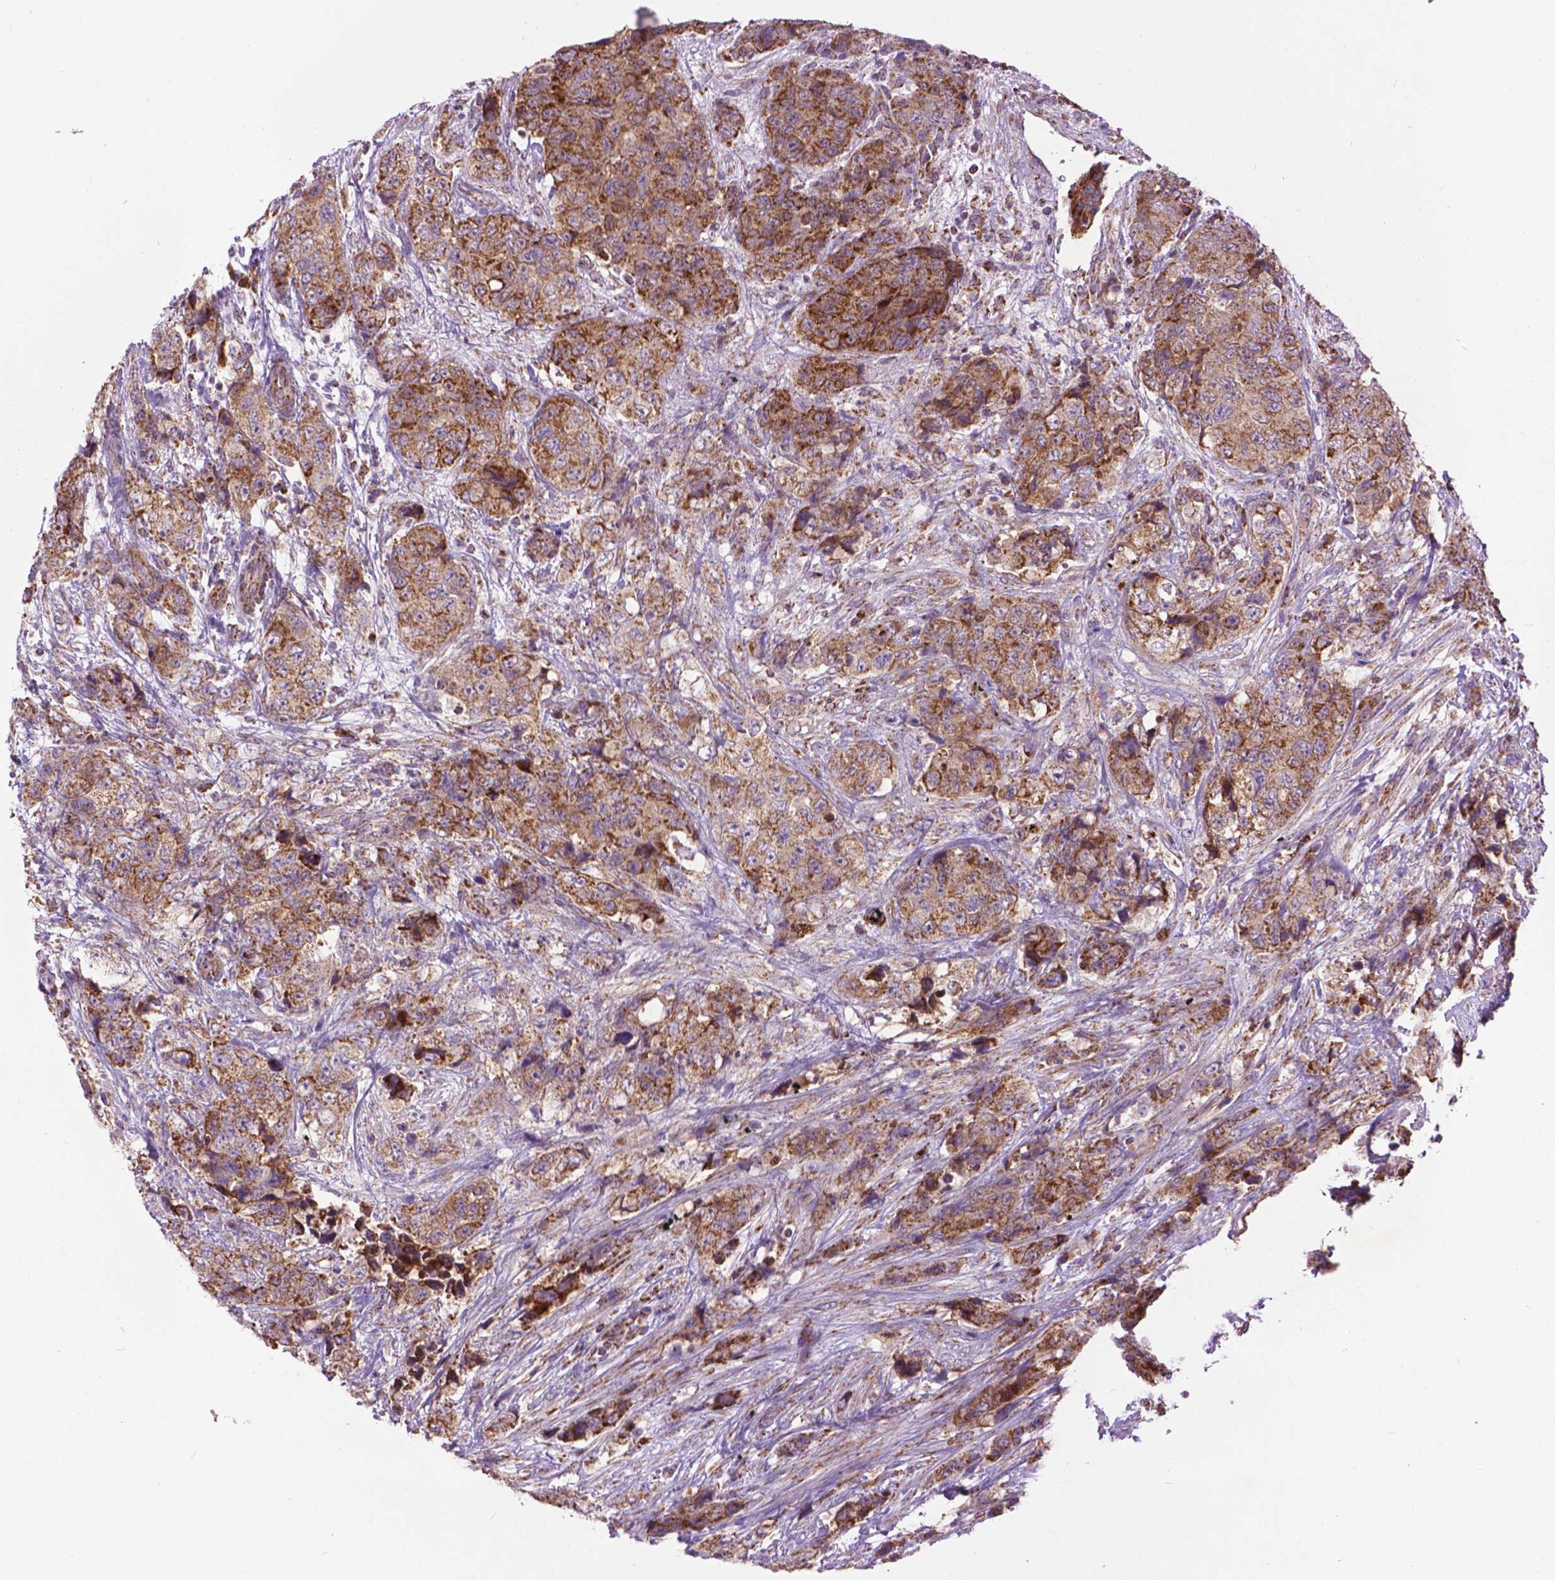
{"staining": {"intensity": "strong", "quantity": ">75%", "location": "cytoplasmic/membranous"}, "tissue": "urothelial cancer", "cell_type": "Tumor cells", "image_type": "cancer", "snomed": [{"axis": "morphology", "description": "Urothelial carcinoma, High grade"}, {"axis": "topography", "description": "Urinary bladder"}], "caption": "An IHC micrograph of neoplastic tissue is shown. Protein staining in brown highlights strong cytoplasmic/membranous positivity in urothelial cancer within tumor cells. (DAB IHC, brown staining for protein, blue staining for nuclei).", "gene": "PYCR3", "patient": {"sex": "female", "age": 78}}